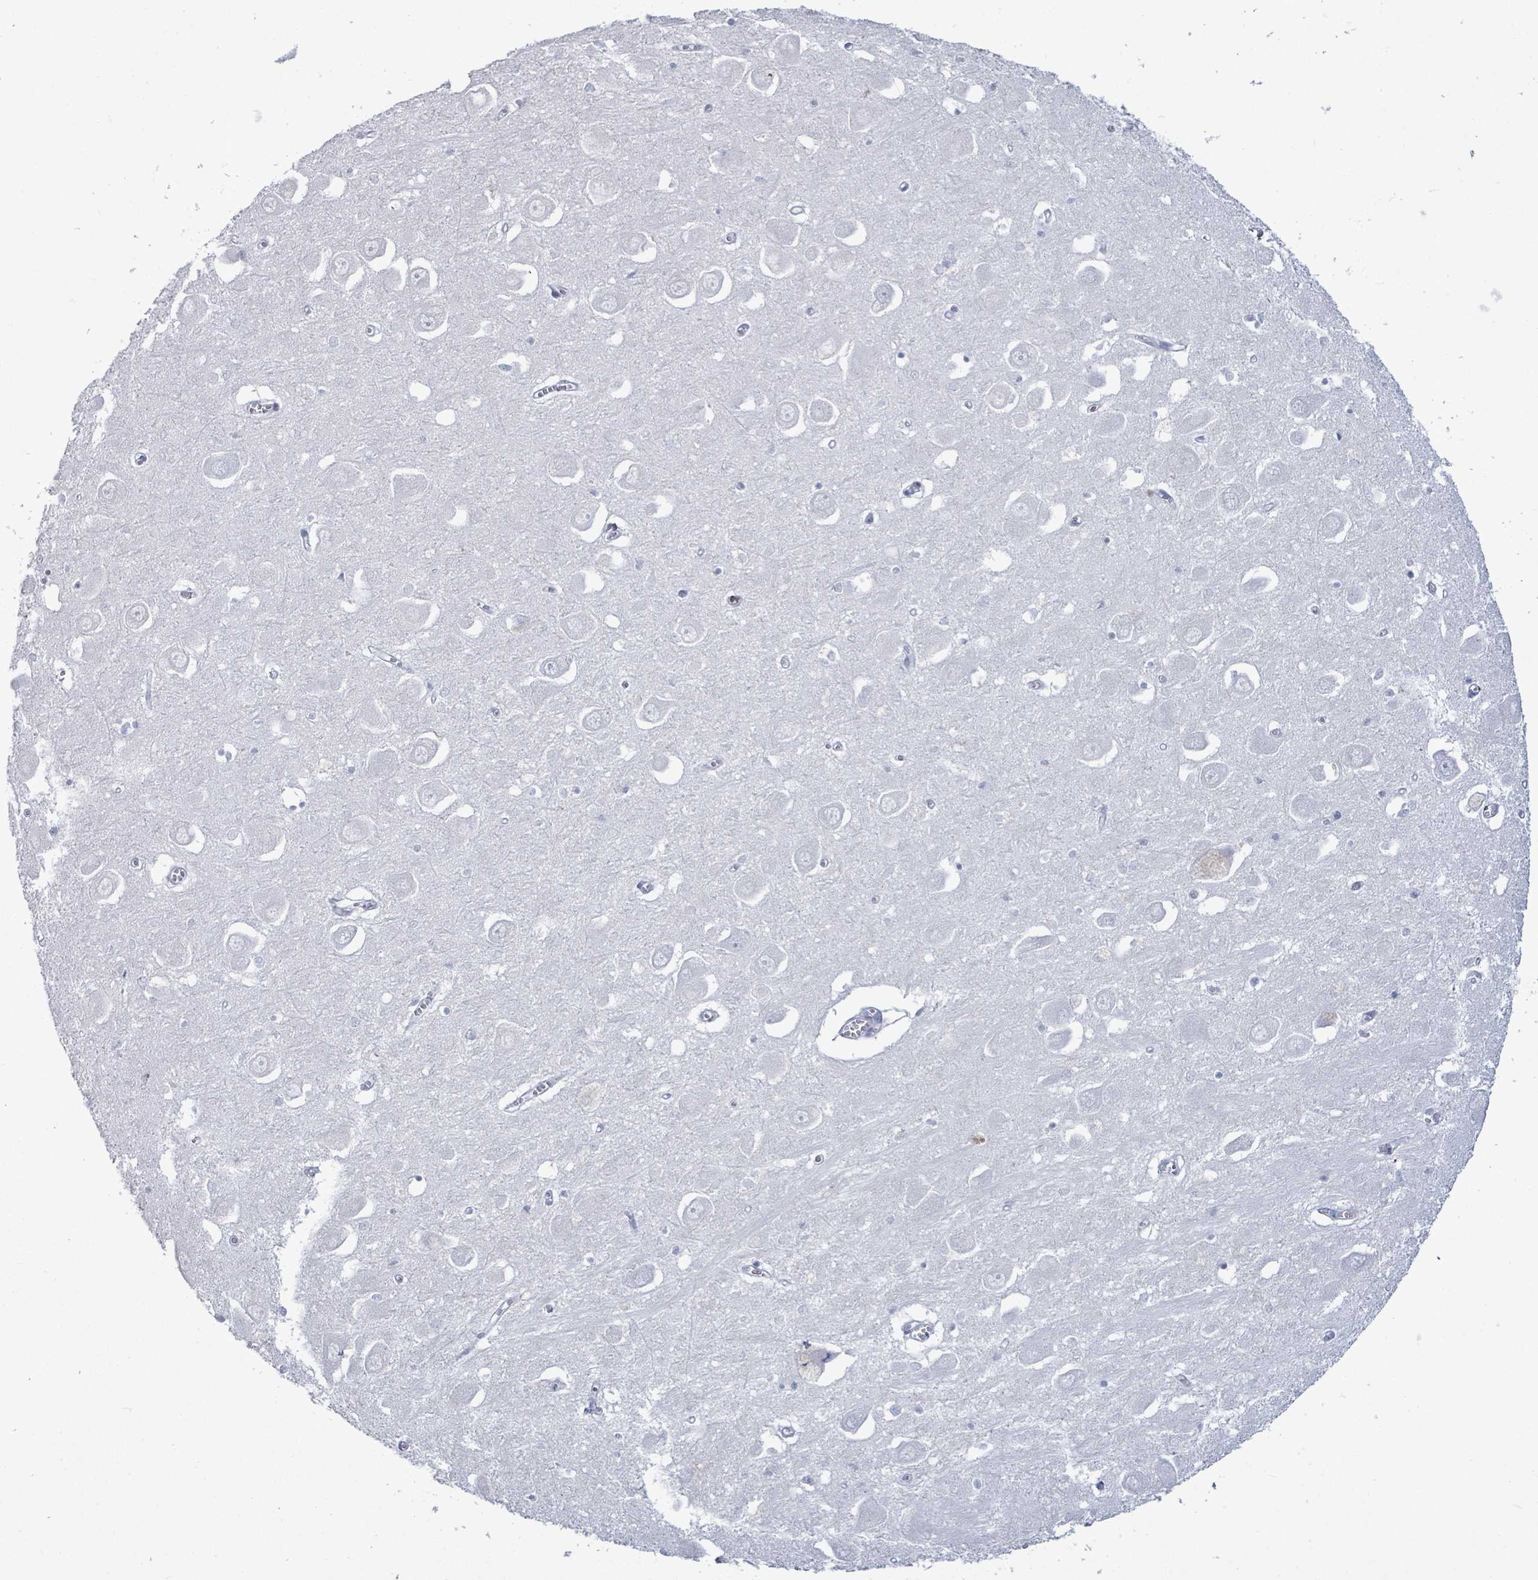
{"staining": {"intensity": "negative", "quantity": "none", "location": "none"}, "tissue": "hippocampus", "cell_type": "Glial cells", "image_type": "normal", "snomed": [{"axis": "morphology", "description": "Normal tissue, NOS"}, {"axis": "topography", "description": "Hippocampus"}], "caption": "DAB immunohistochemical staining of benign human hippocampus displays no significant positivity in glial cells. The staining was performed using DAB to visualize the protein expression in brown, while the nuclei were stained in blue with hematoxylin (Magnification: 20x).", "gene": "MALL", "patient": {"sex": "male", "age": 70}}